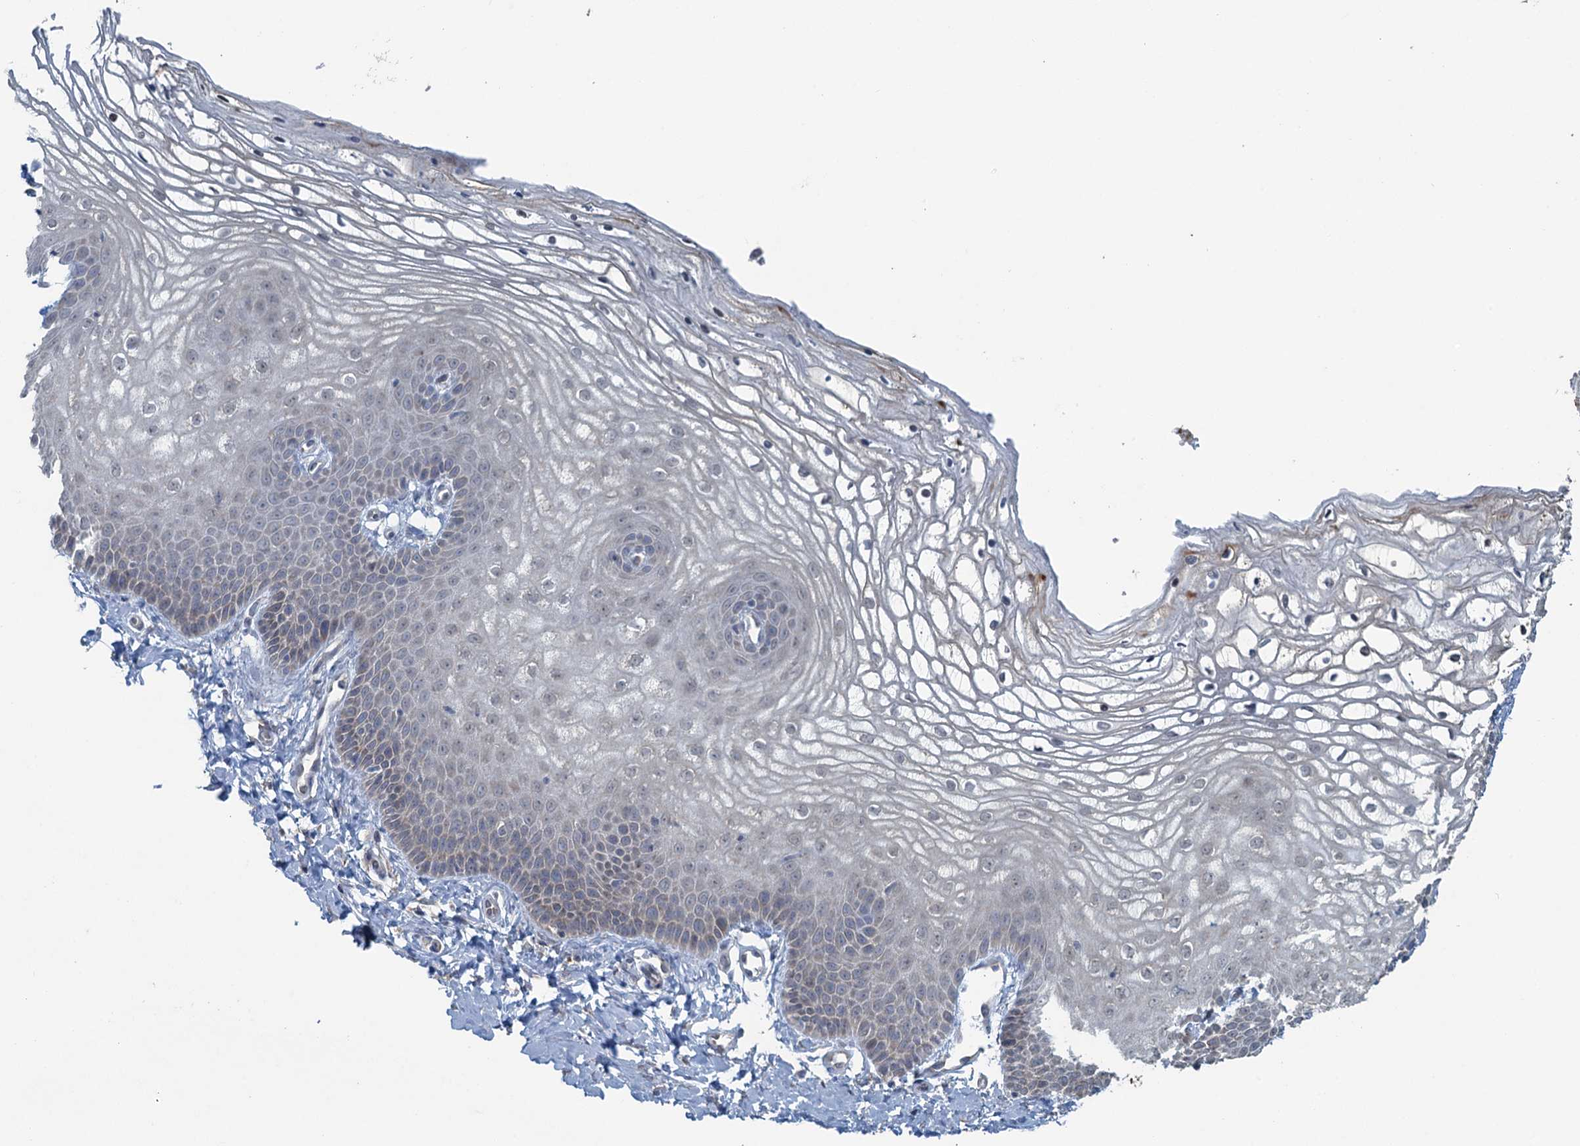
{"staining": {"intensity": "weak", "quantity": "<25%", "location": "cytoplasmic/membranous"}, "tissue": "vagina", "cell_type": "Squamous epithelial cells", "image_type": "normal", "snomed": [{"axis": "morphology", "description": "Normal tissue, NOS"}, {"axis": "topography", "description": "Vagina"}], "caption": "Vagina was stained to show a protein in brown. There is no significant staining in squamous epithelial cells. (DAB (3,3'-diaminobenzidine) IHC, high magnification).", "gene": "TEX35", "patient": {"sex": "female", "age": 68}}